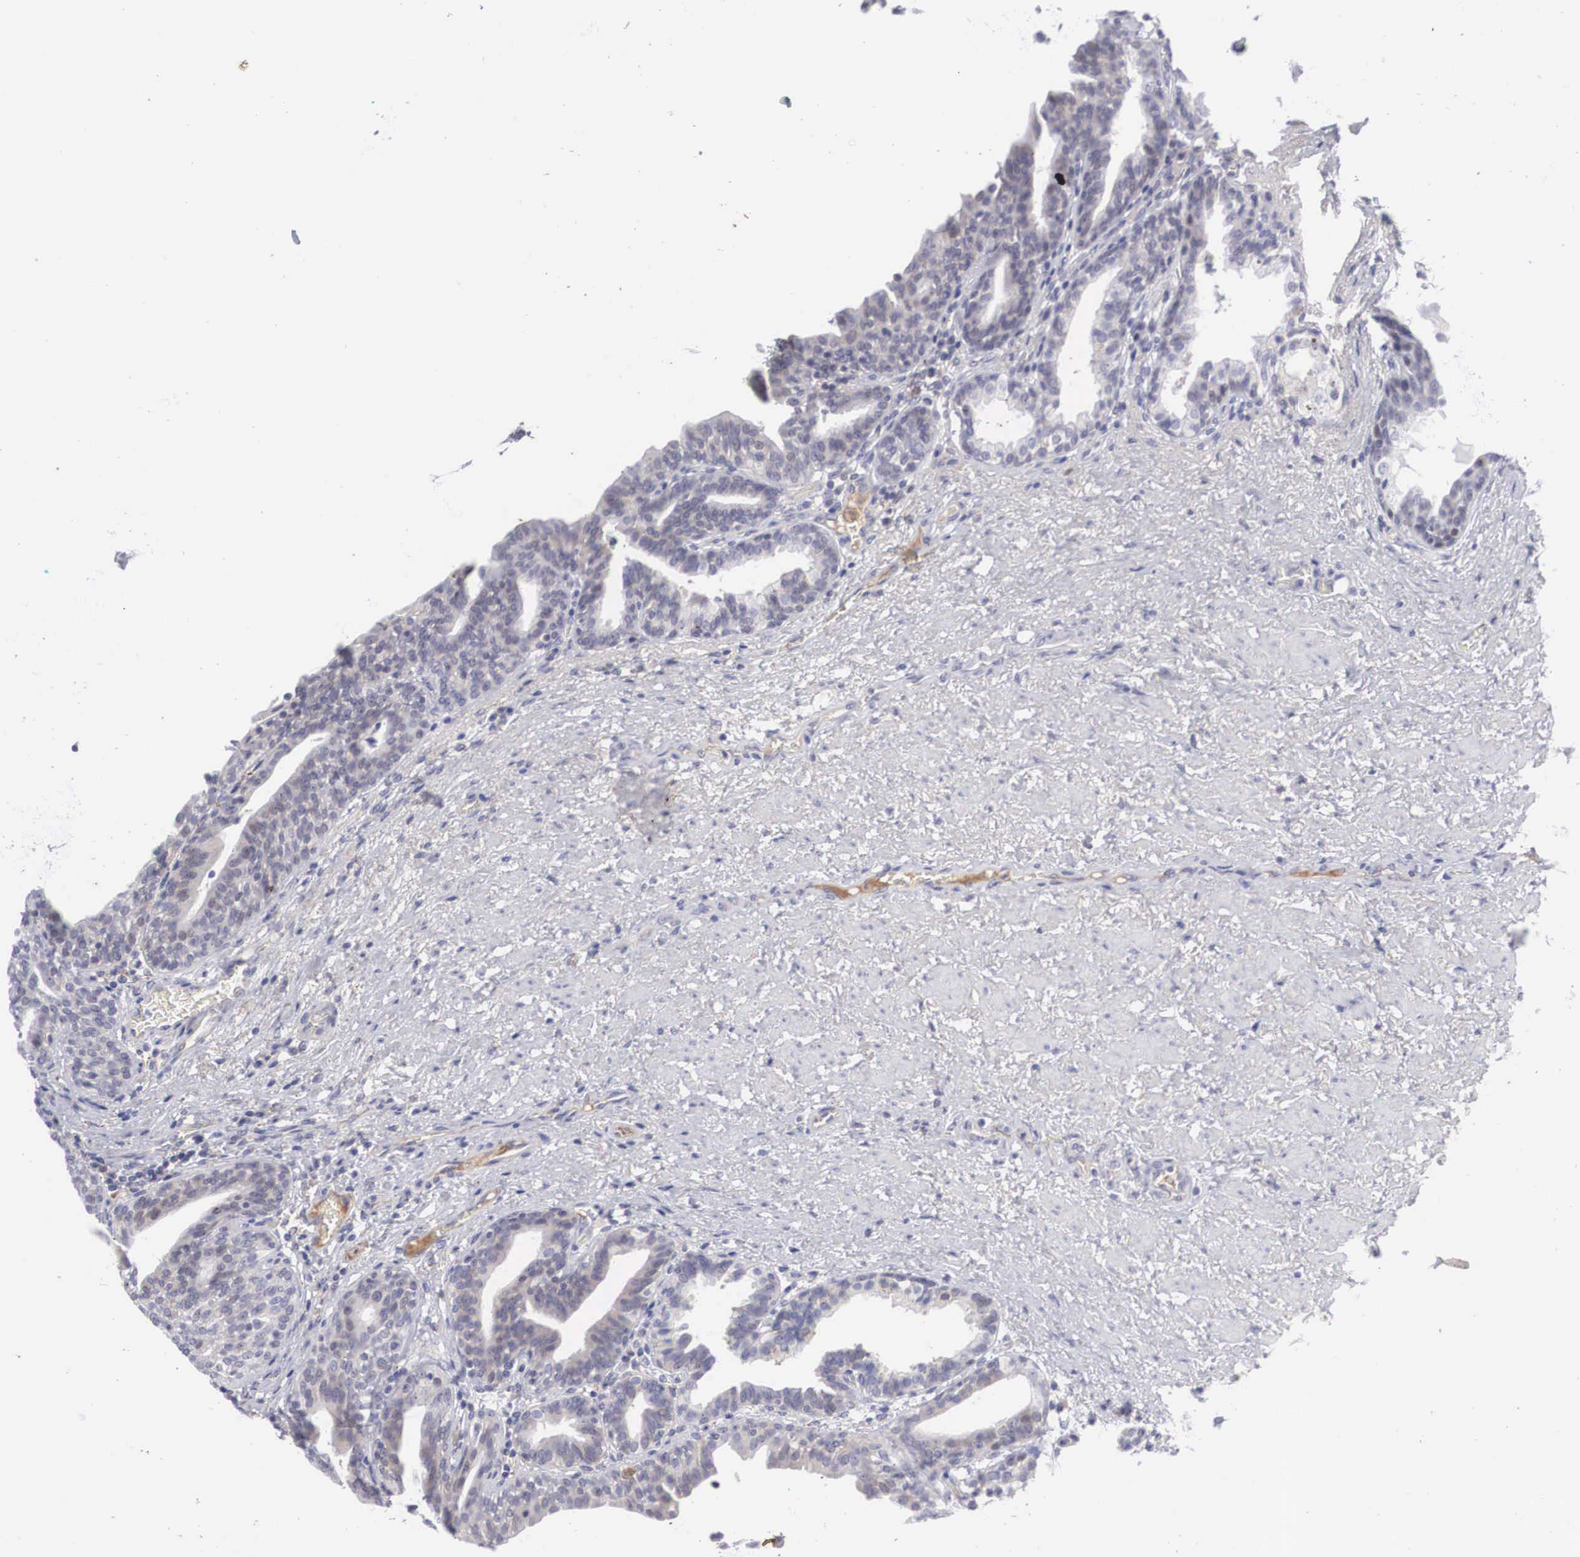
{"staining": {"intensity": "weak", "quantity": "<25%", "location": "cytoplasmic/membranous,nuclear"}, "tissue": "prostate", "cell_type": "Glandular cells", "image_type": "normal", "snomed": [{"axis": "morphology", "description": "Normal tissue, NOS"}, {"axis": "topography", "description": "Prostate"}], "caption": "Immunohistochemistry image of normal prostate stained for a protein (brown), which exhibits no staining in glandular cells.", "gene": "RBPJ", "patient": {"sex": "male", "age": 65}}